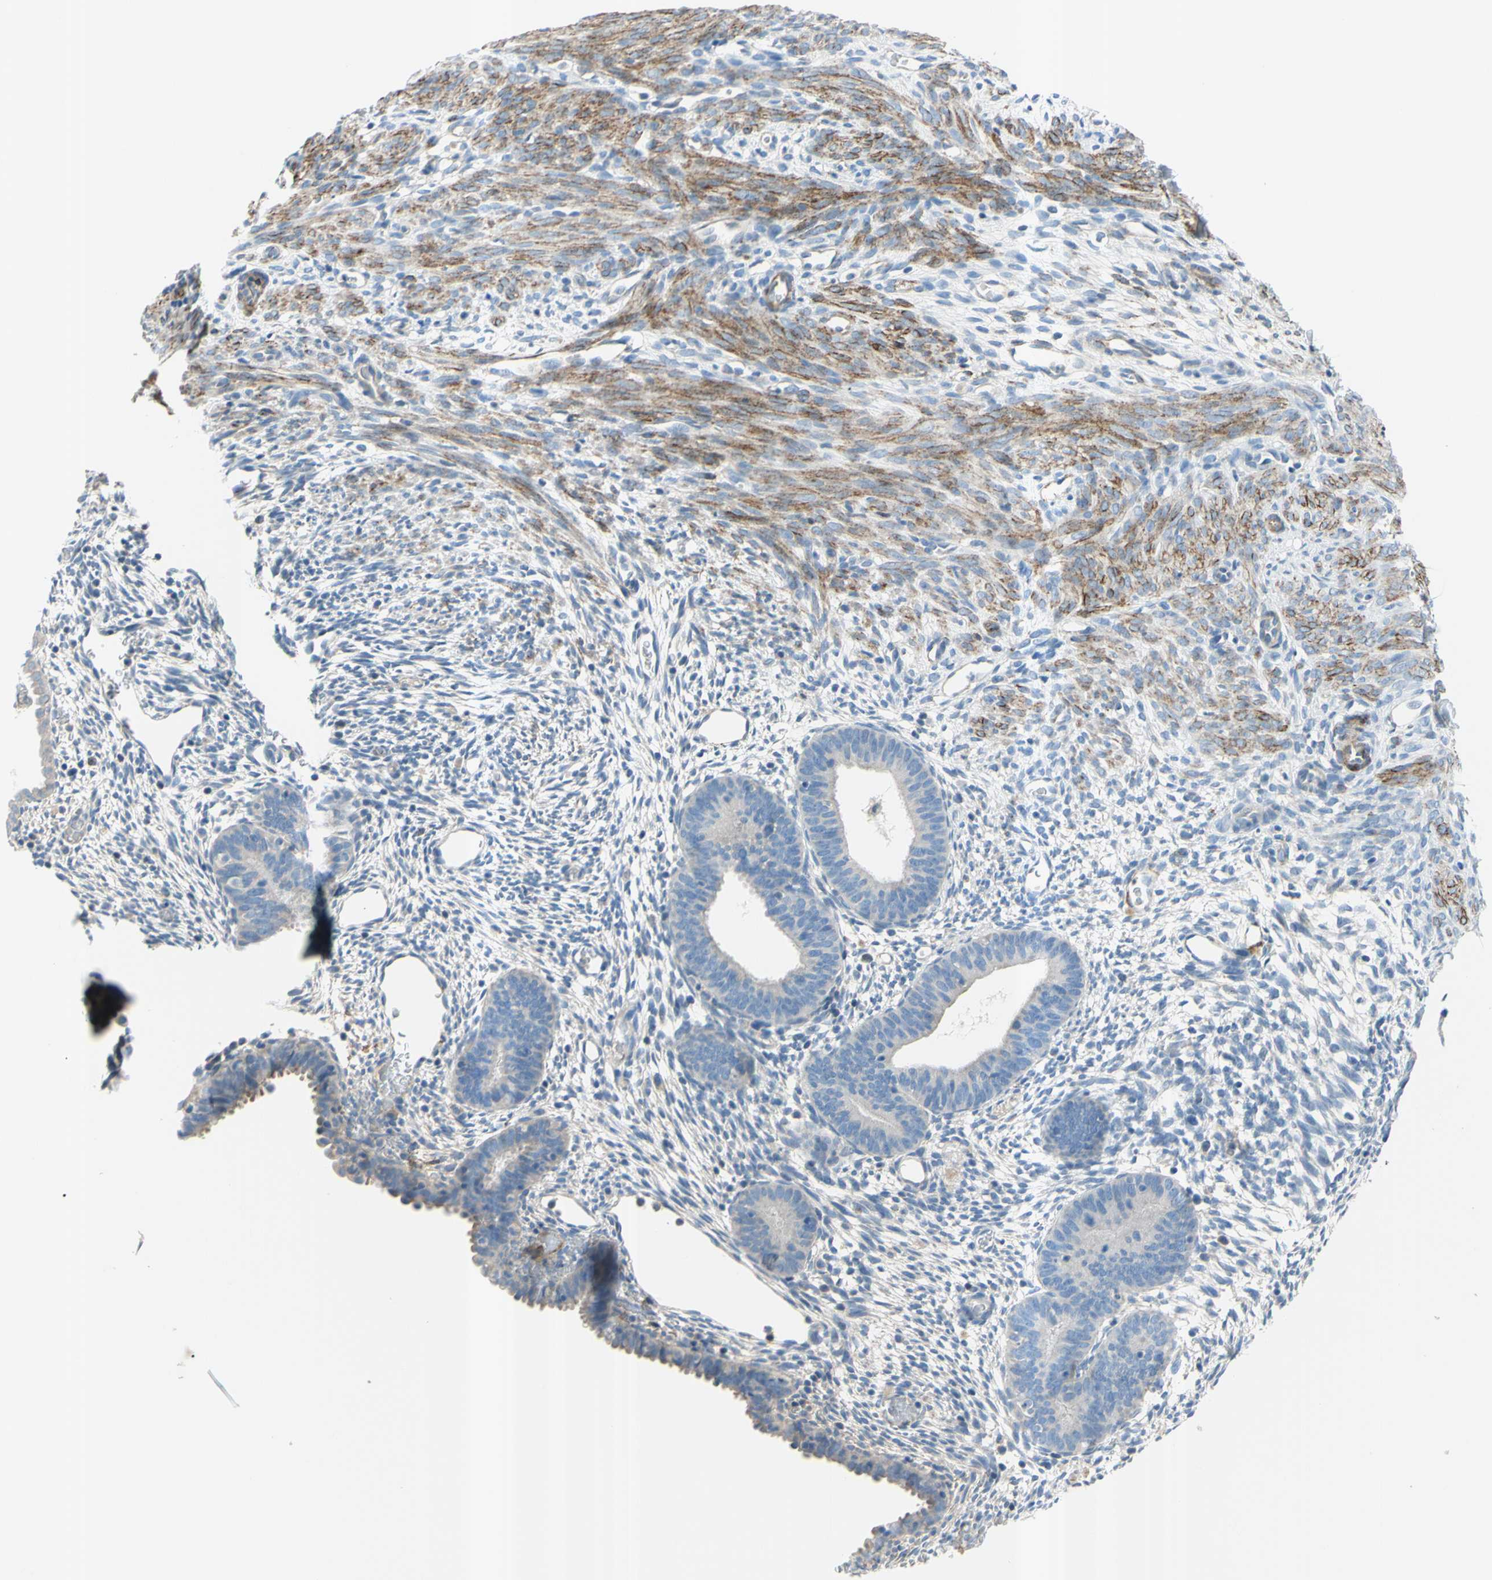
{"staining": {"intensity": "strong", "quantity": "25%-75%", "location": "cytoplasmic/membranous"}, "tissue": "endometrium", "cell_type": "Cells in endometrial stroma", "image_type": "normal", "snomed": [{"axis": "morphology", "description": "Normal tissue, NOS"}, {"axis": "morphology", "description": "Atrophy, NOS"}, {"axis": "topography", "description": "Uterus"}, {"axis": "topography", "description": "Endometrium"}], "caption": "Immunohistochemical staining of unremarkable human endometrium shows strong cytoplasmic/membranous protein staining in about 25%-75% of cells in endometrial stroma.", "gene": "PRRG2", "patient": {"sex": "female", "age": 68}}